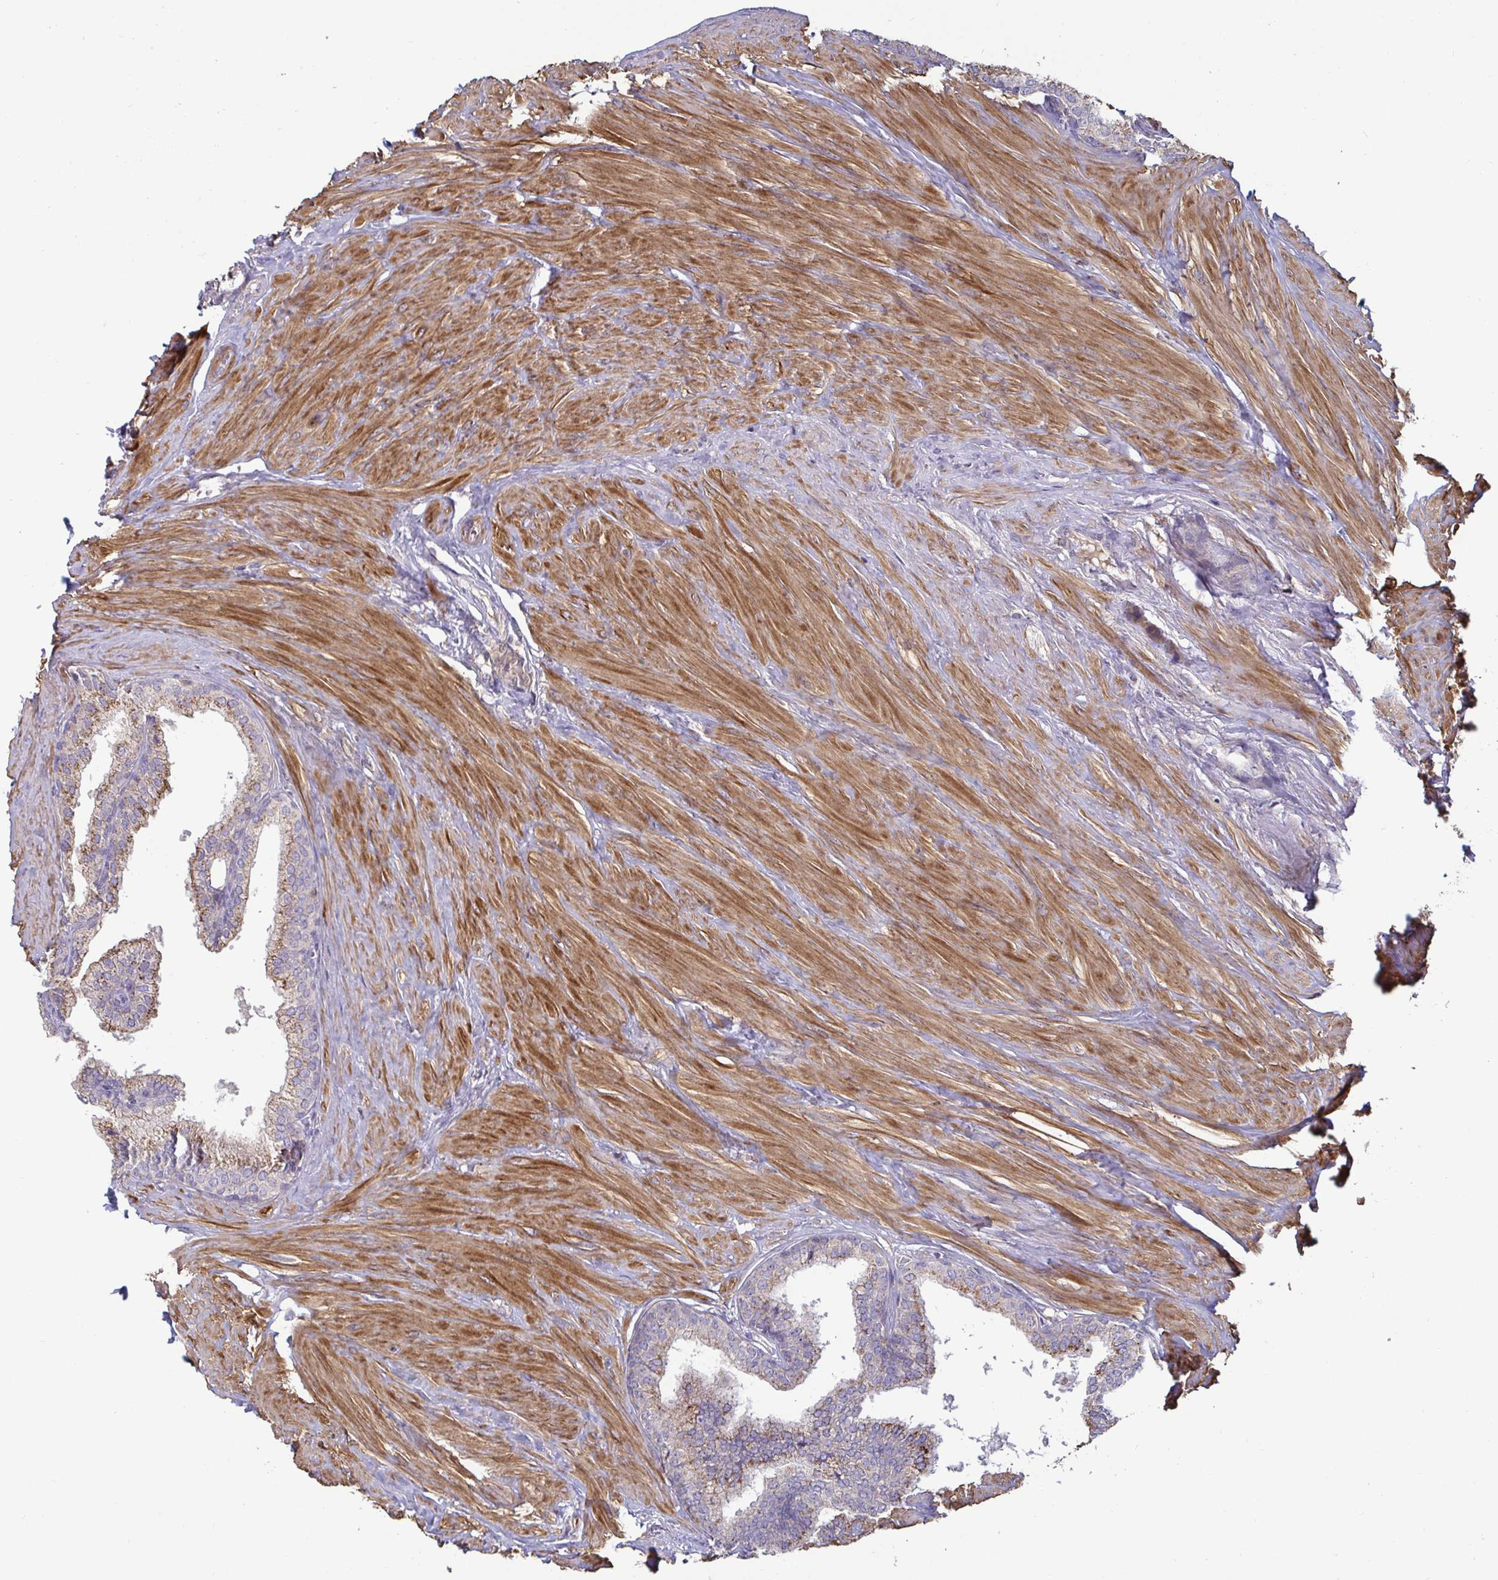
{"staining": {"intensity": "moderate", "quantity": ">75%", "location": "cytoplasmic/membranous"}, "tissue": "prostate", "cell_type": "Glandular cells", "image_type": "normal", "snomed": [{"axis": "morphology", "description": "Normal tissue, NOS"}, {"axis": "topography", "description": "Prostate"}, {"axis": "topography", "description": "Peripheral nerve tissue"}], "caption": "The immunohistochemical stain highlights moderate cytoplasmic/membranous expression in glandular cells of unremarkable prostate.", "gene": "SPRY1", "patient": {"sex": "male", "age": 55}}